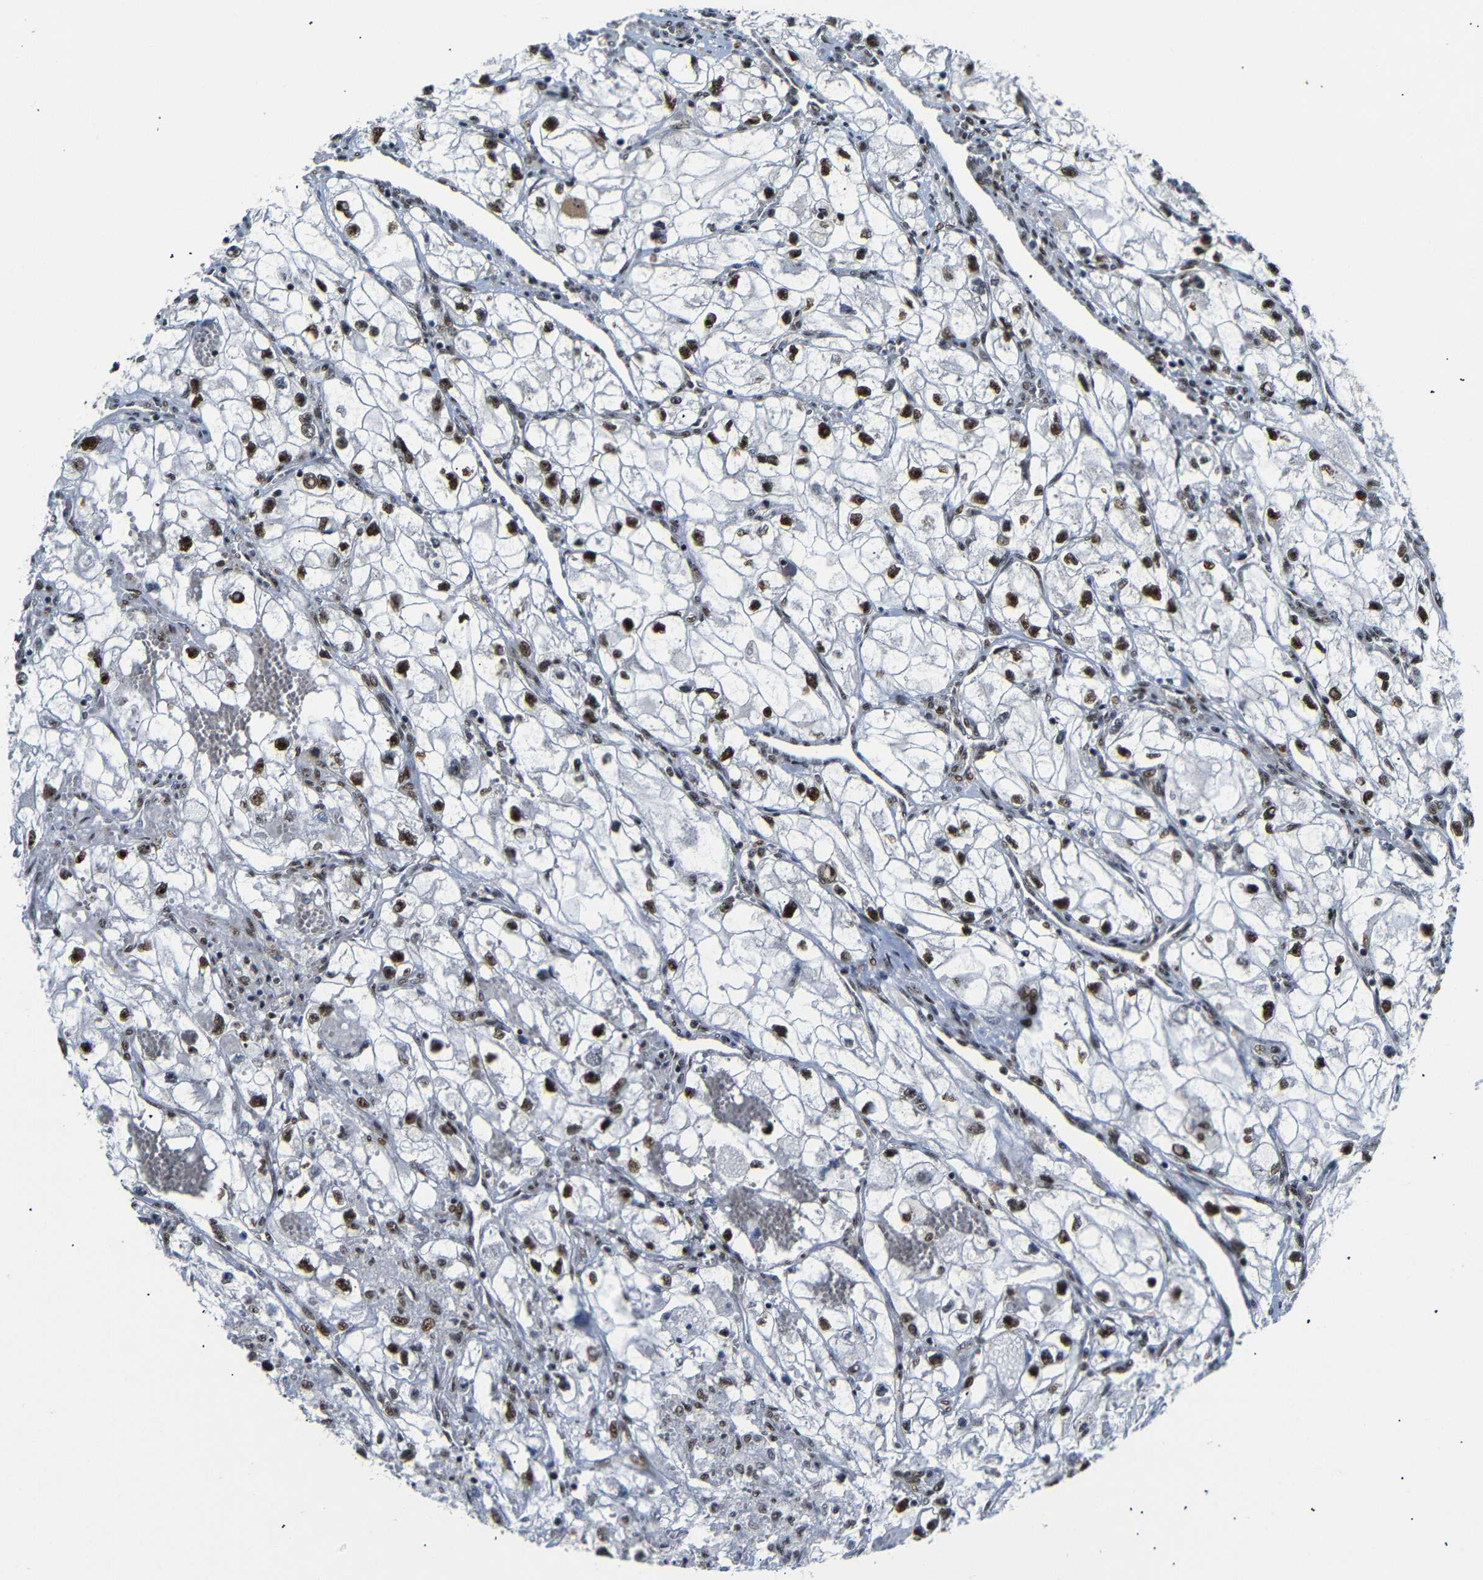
{"staining": {"intensity": "strong", "quantity": ">75%", "location": "nuclear"}, "tissue": "renal cancer", "cell_type": "Tumor cells", "image_type": "cancer", "snomed": [{"axis": "morphology", "description": "Adenocarcinoma, NOS"}, {"axis": "topography", "description": "Kidney"}], "caption": "The histopathology image displays a brown stain indicating the presence of a protein in the nuclear of tumor cells in renal adenocarcinoma.", "gene": "SETDB2", "patient": {"sex": "female", "age": 70}}